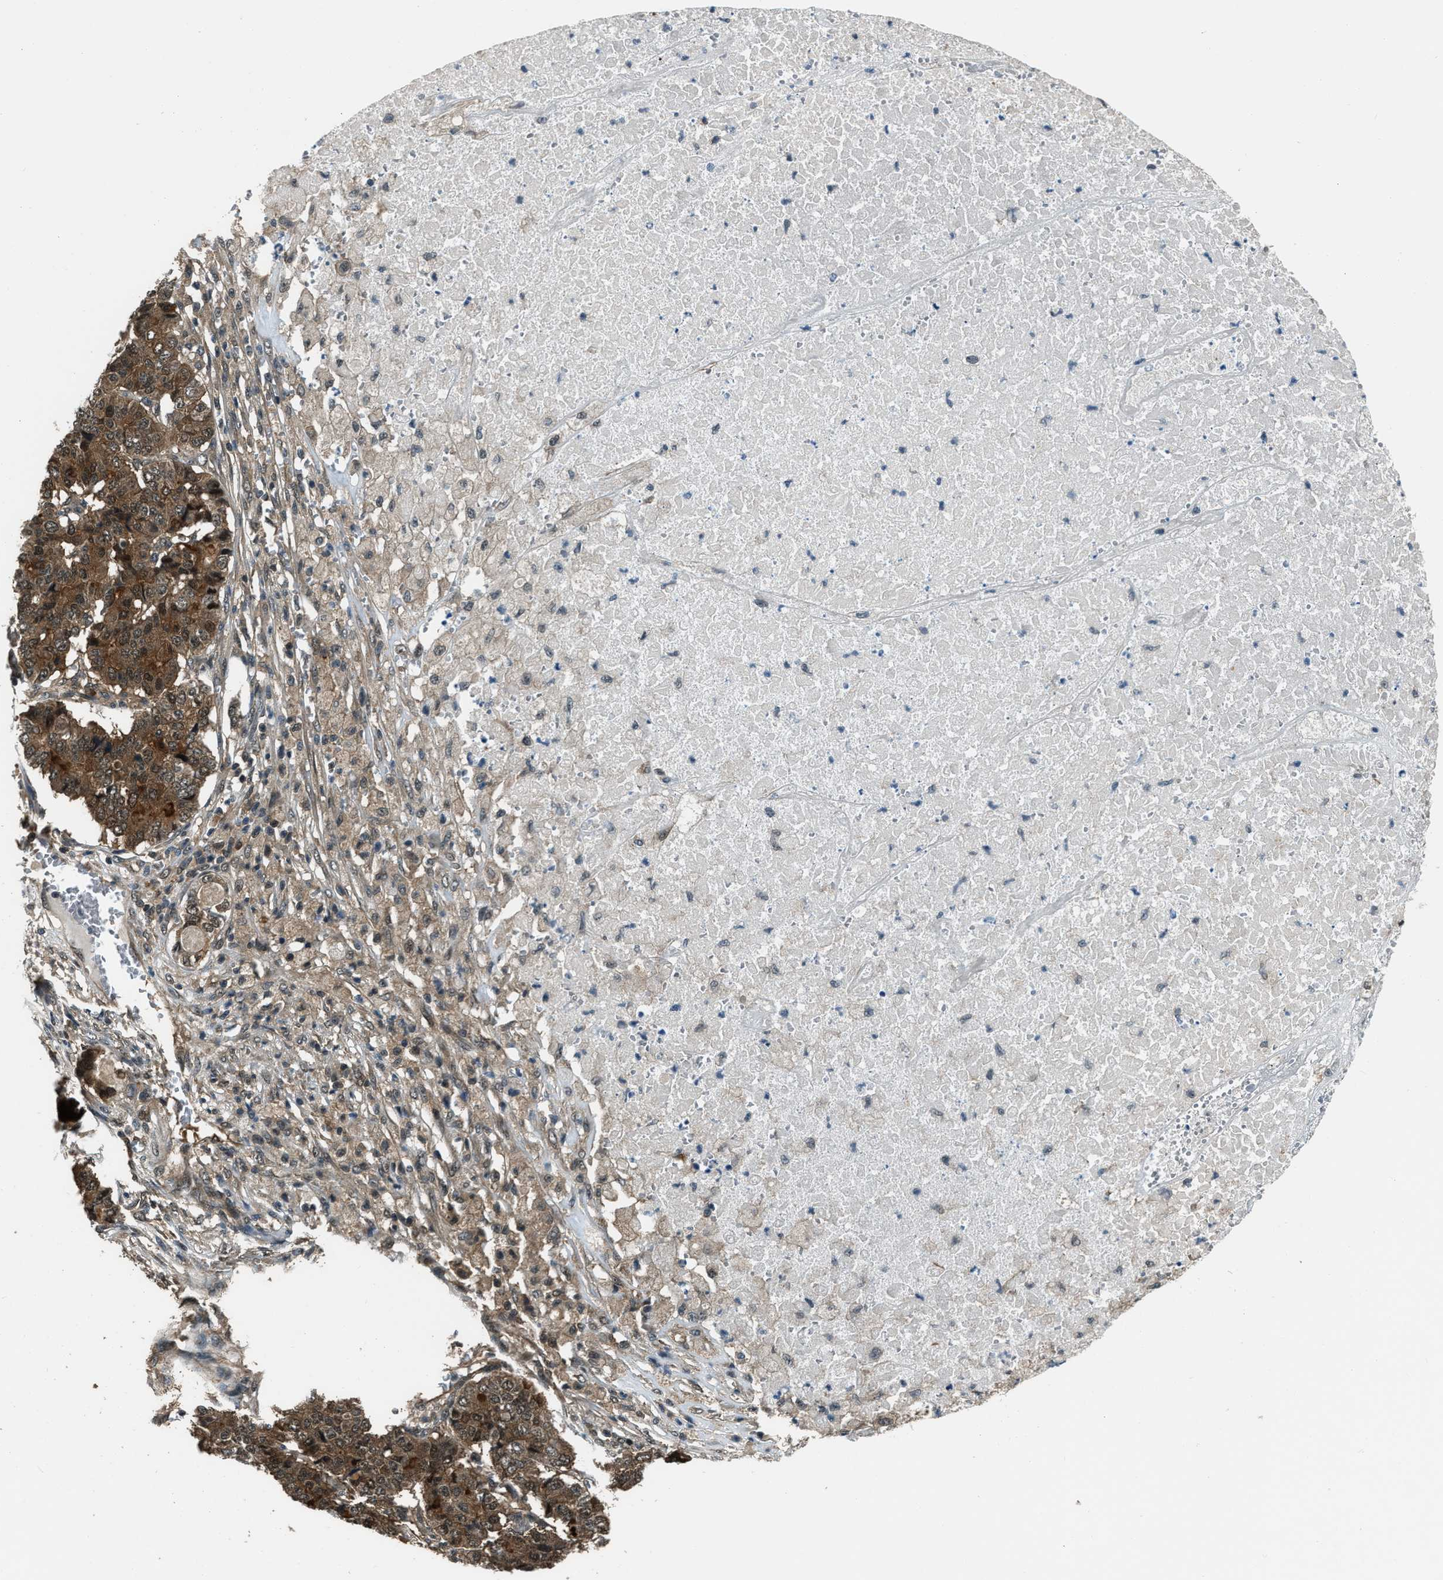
{"staining": {"intensity": "strong", "quantity": ">75%", "location": "cytoplasmic/membranous"}, "tissue": "pancreatic cancer", "cell_type": "Tumor cells", "image_type": "cancer", "snomed": [{"axis": "morphology", "description": "Adenocarcinoma, NOS"}, {"axis": "topography", "description": "Pancreas"}], "caption": "High-magnification brightfield microscopy of pancreatic cancer stained with DAB (brown) and counterstained with hematoxylin (blue). tumor cells exhibit strong cytoplasmic/membranous positivity is seen in approximately>75% of cells. Using DAB (brown) and hematoxylin (blue) stains, captured at high magnification using brightfield microscopy.", "gene": "NUDCD3", "patient": {"sex": "male", "age": 50}}